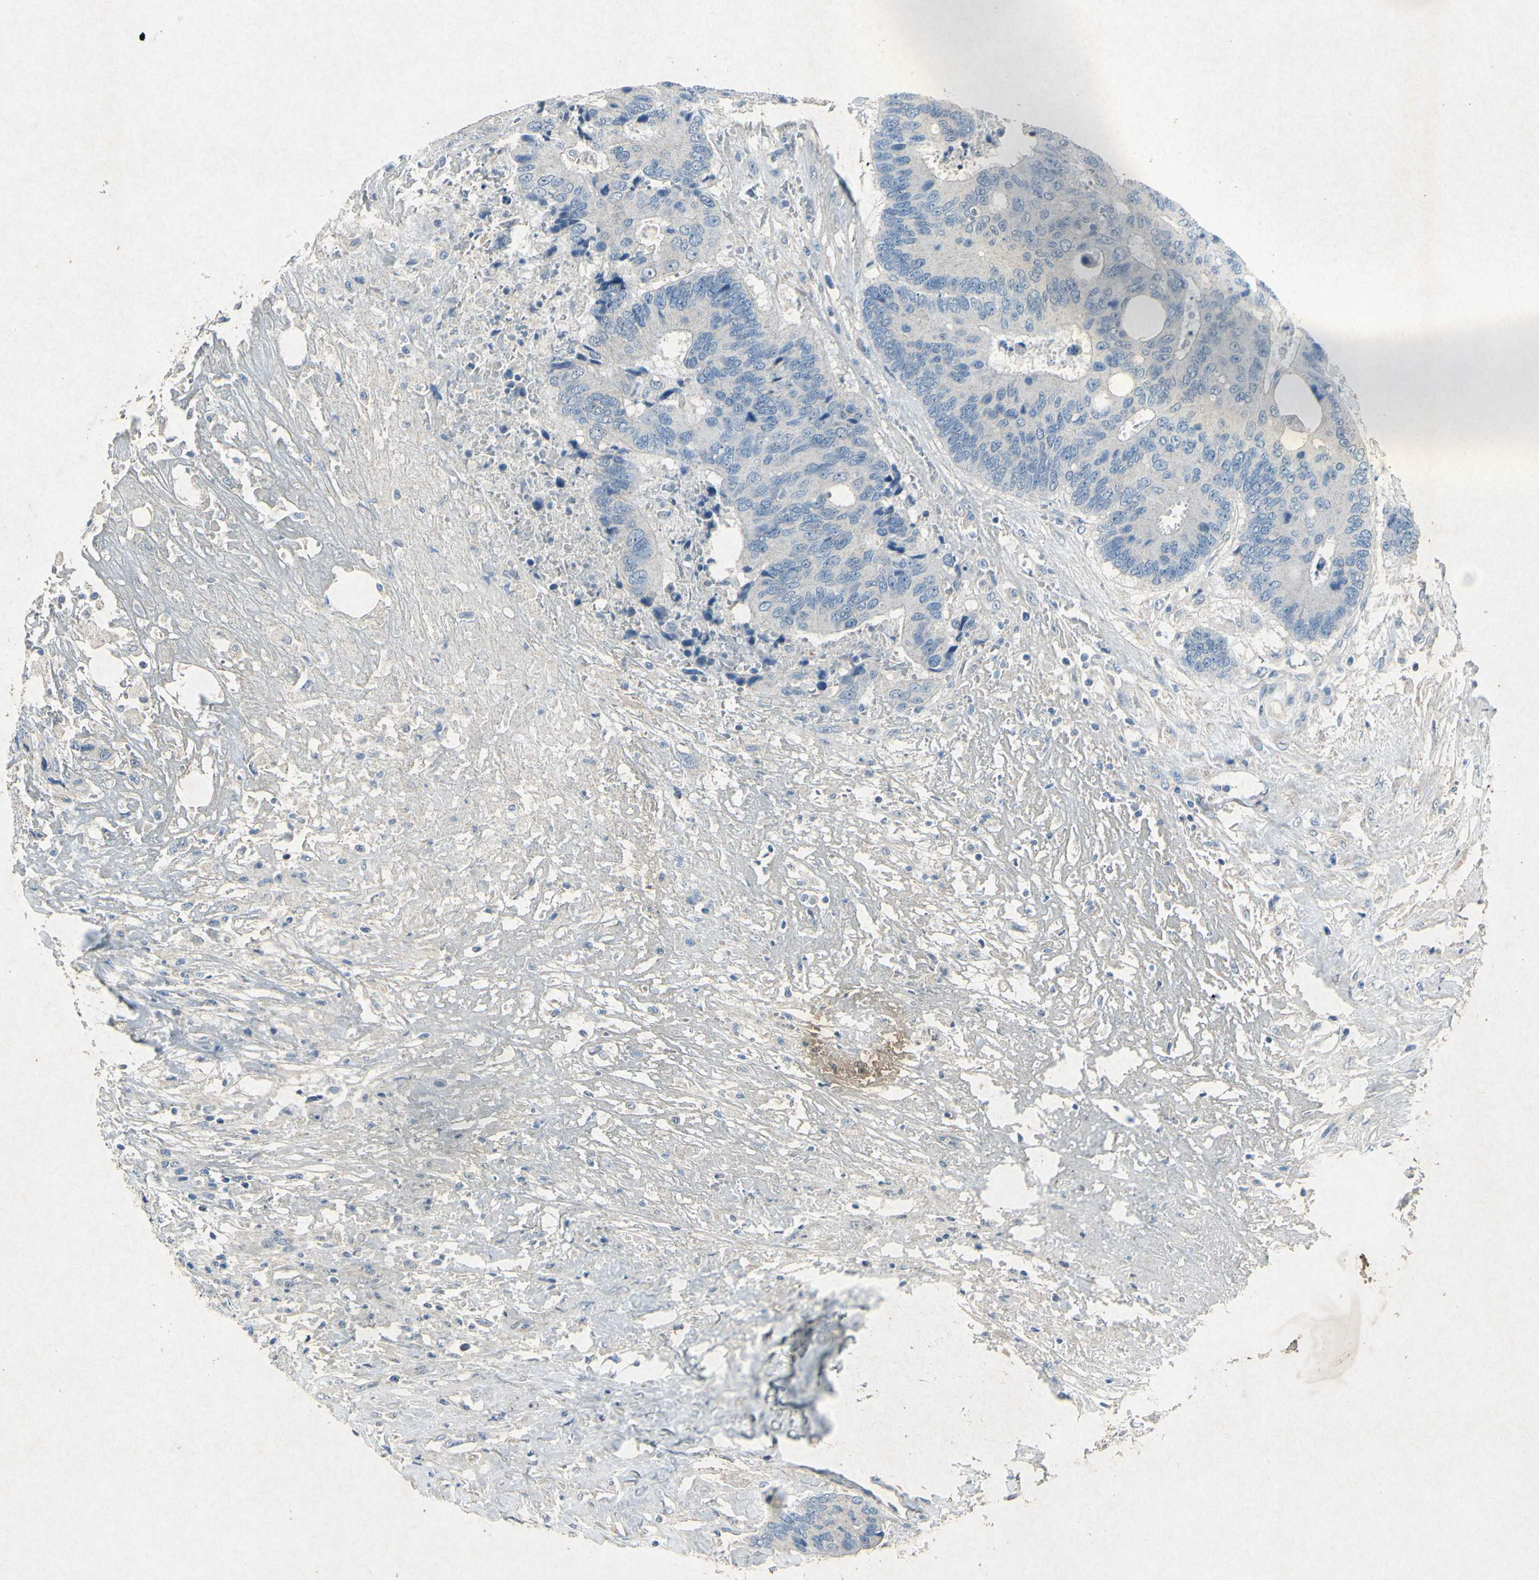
{"staining": {"intensity": "negative", "quantity": "none", "location": "none"}, "tissue": "colorectal cancer", "cell_type": "Tumor cells", "image_type": "cancer", "snomed": [{"axis": "morphology", "description": "Adenocarcinoma, NOS"}, {"axis": "topography", "description": "Rectum"}], "caption": "The histopathology image displays no significant expression in tumor cells of colorectal adenocarcinoma.", "gene": "SNAP91", "patient": {"sex": "male", "age": 55}}